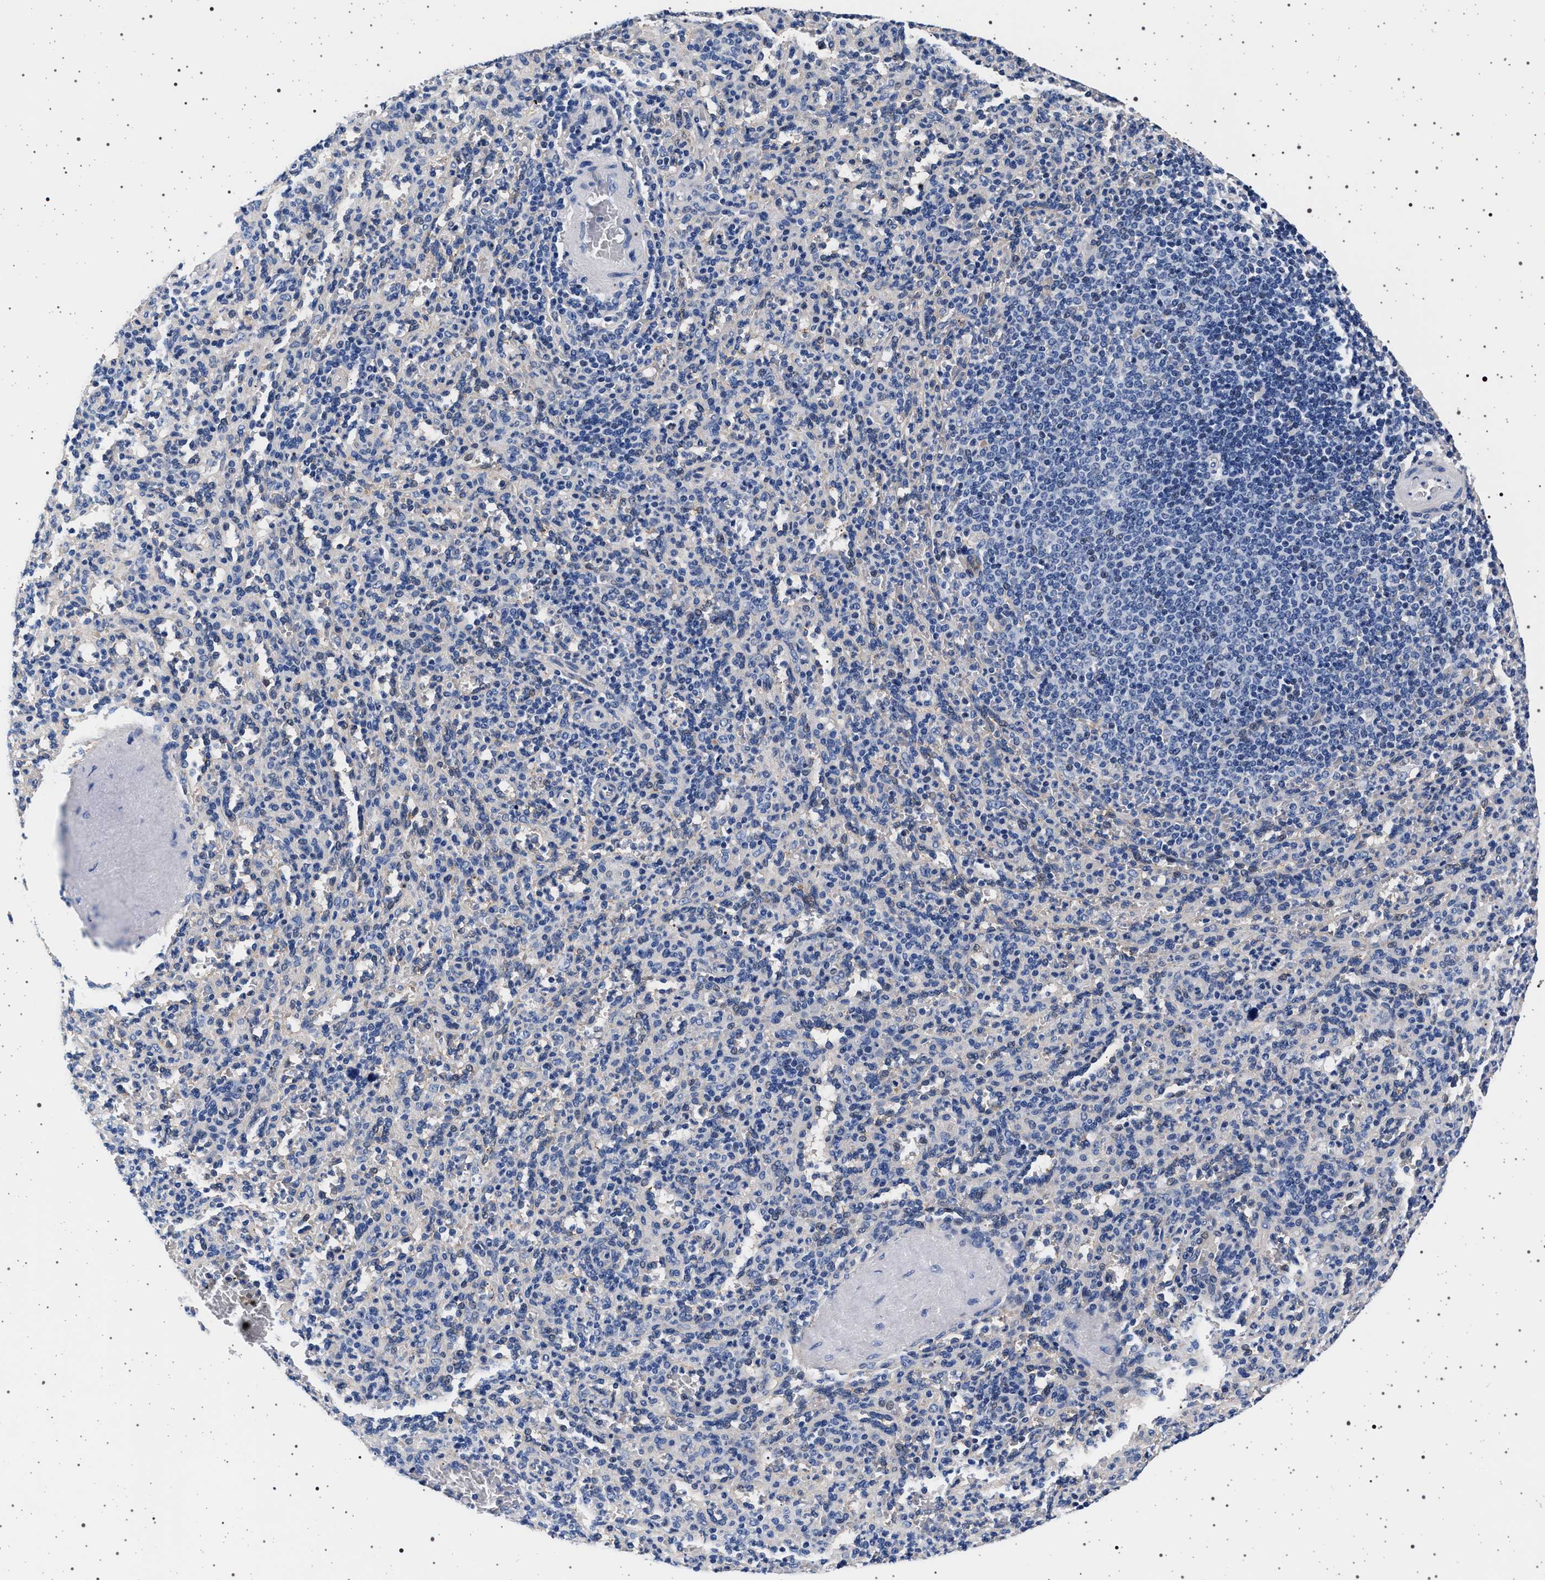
{"staining": {"intensity": "negative", "quantity": "none", "location": "none"}, "tissue": "spleen", "cell_type": "Cells in red pulp", "image_type": "normal", "snomed": [{"axis": "morphology", "description": "Normal tissue, NOS"}, {"axis": "topography", "description": "Spleen"}], "caption": "A histopathology image of spleen stained for a protein exhibits no brown staining in cells in red pulp. (DAB immunohistochemistry, high magnification).", "gene": "SLC9A1", "patient": {"sex": "male", "age": 36}}